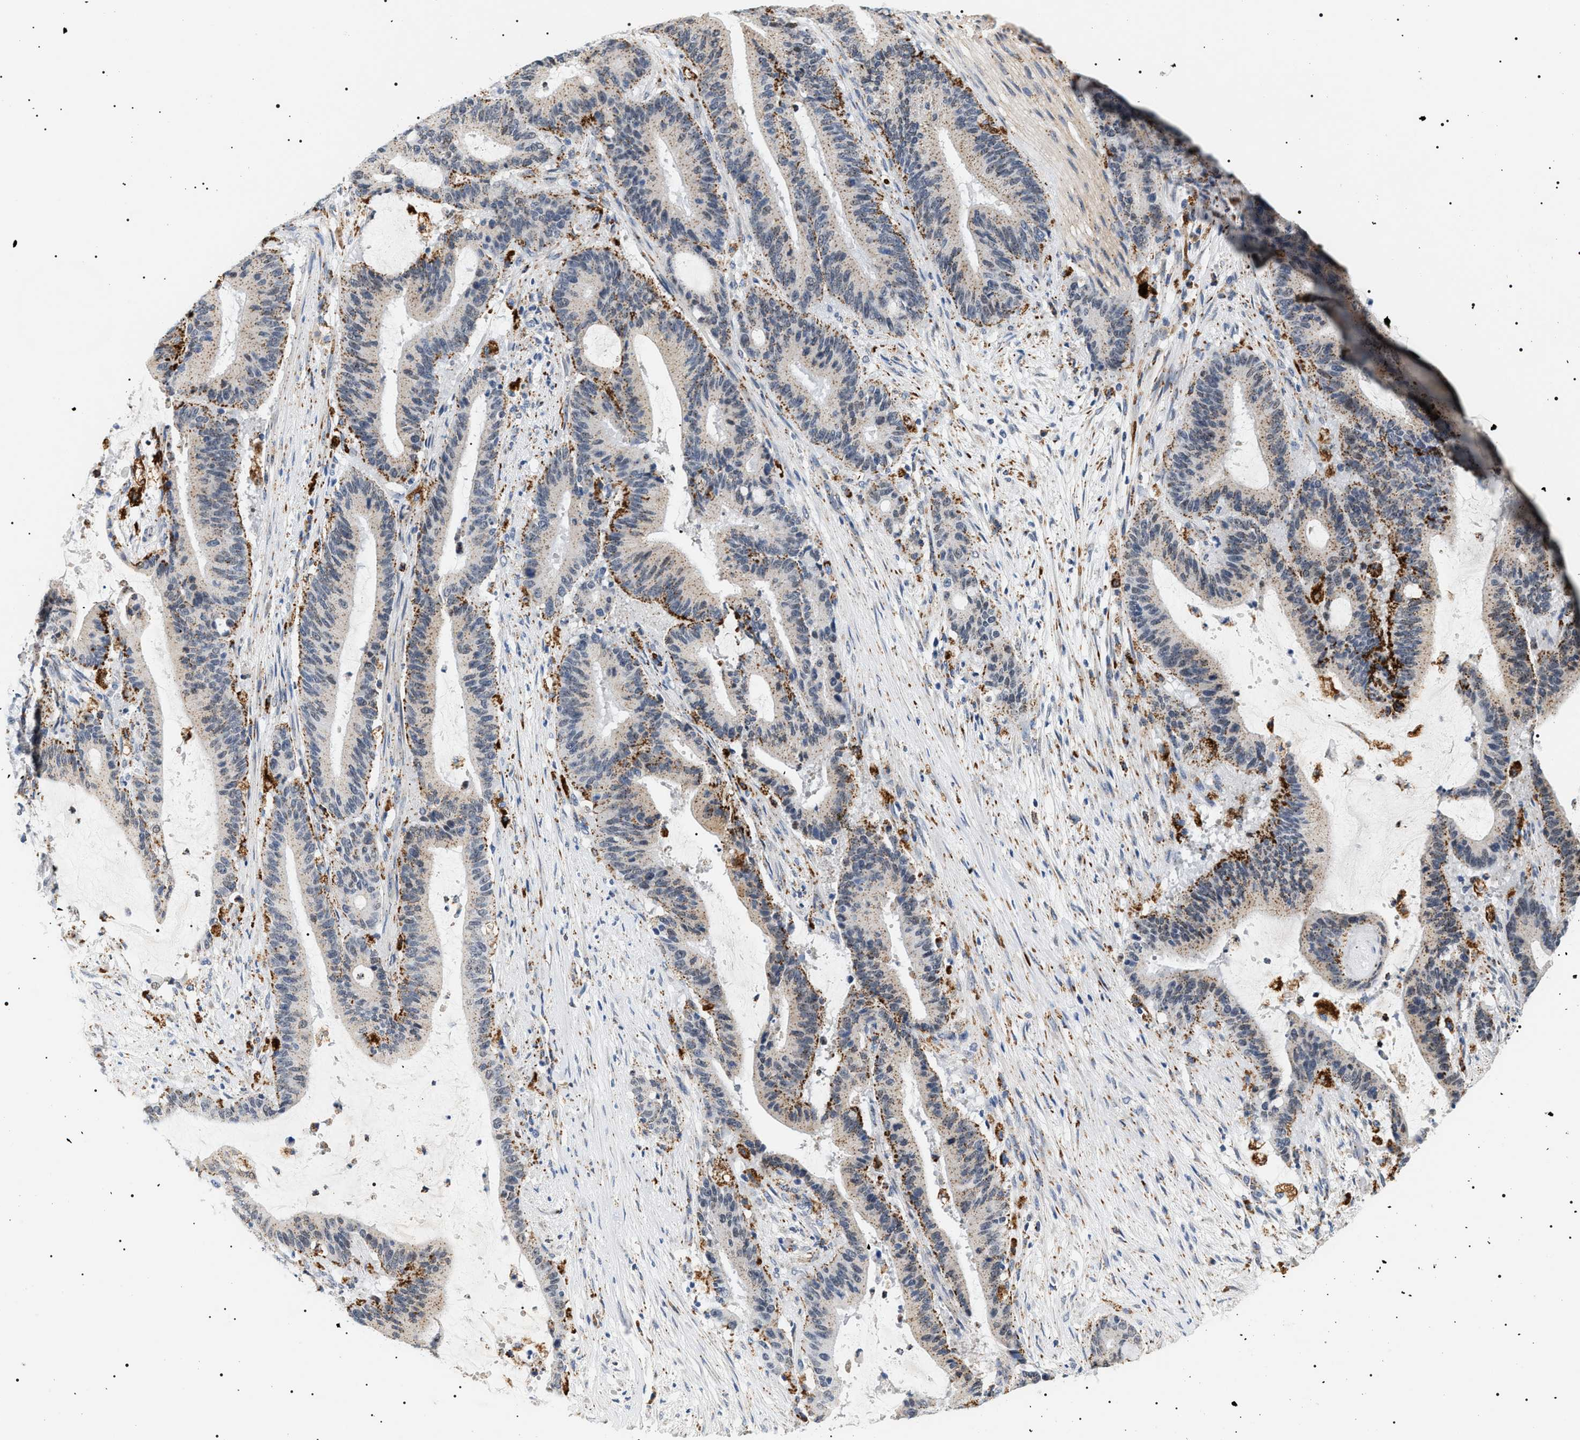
{"staining": {"intensity": "moderate", "quantity": "25%-75%", "location": "cytoplasmic/membranous"}, "tissue": "liver cancer", "cell_type": "Tumor cells", "image_type": "cancer", "snomed": [{"axis": "morphology", "description": "Normal tissue, NOS"}, {"axis": "morphology", "description": "Cholangiocarcinoma"}, {"axis": "topography", "description": "Liver"}, {"axis": "topography", "description": "Peripheral nerve tissue"}], "caption": "This is an image of immunohistochemistry staining of cholangiocarcinoma (liver), which shows moderate positivity in the cytoplasmic/membranous of tumor cells.", "gene": "HSD17B11", "patient": {"sex": "female", "age": 73}}